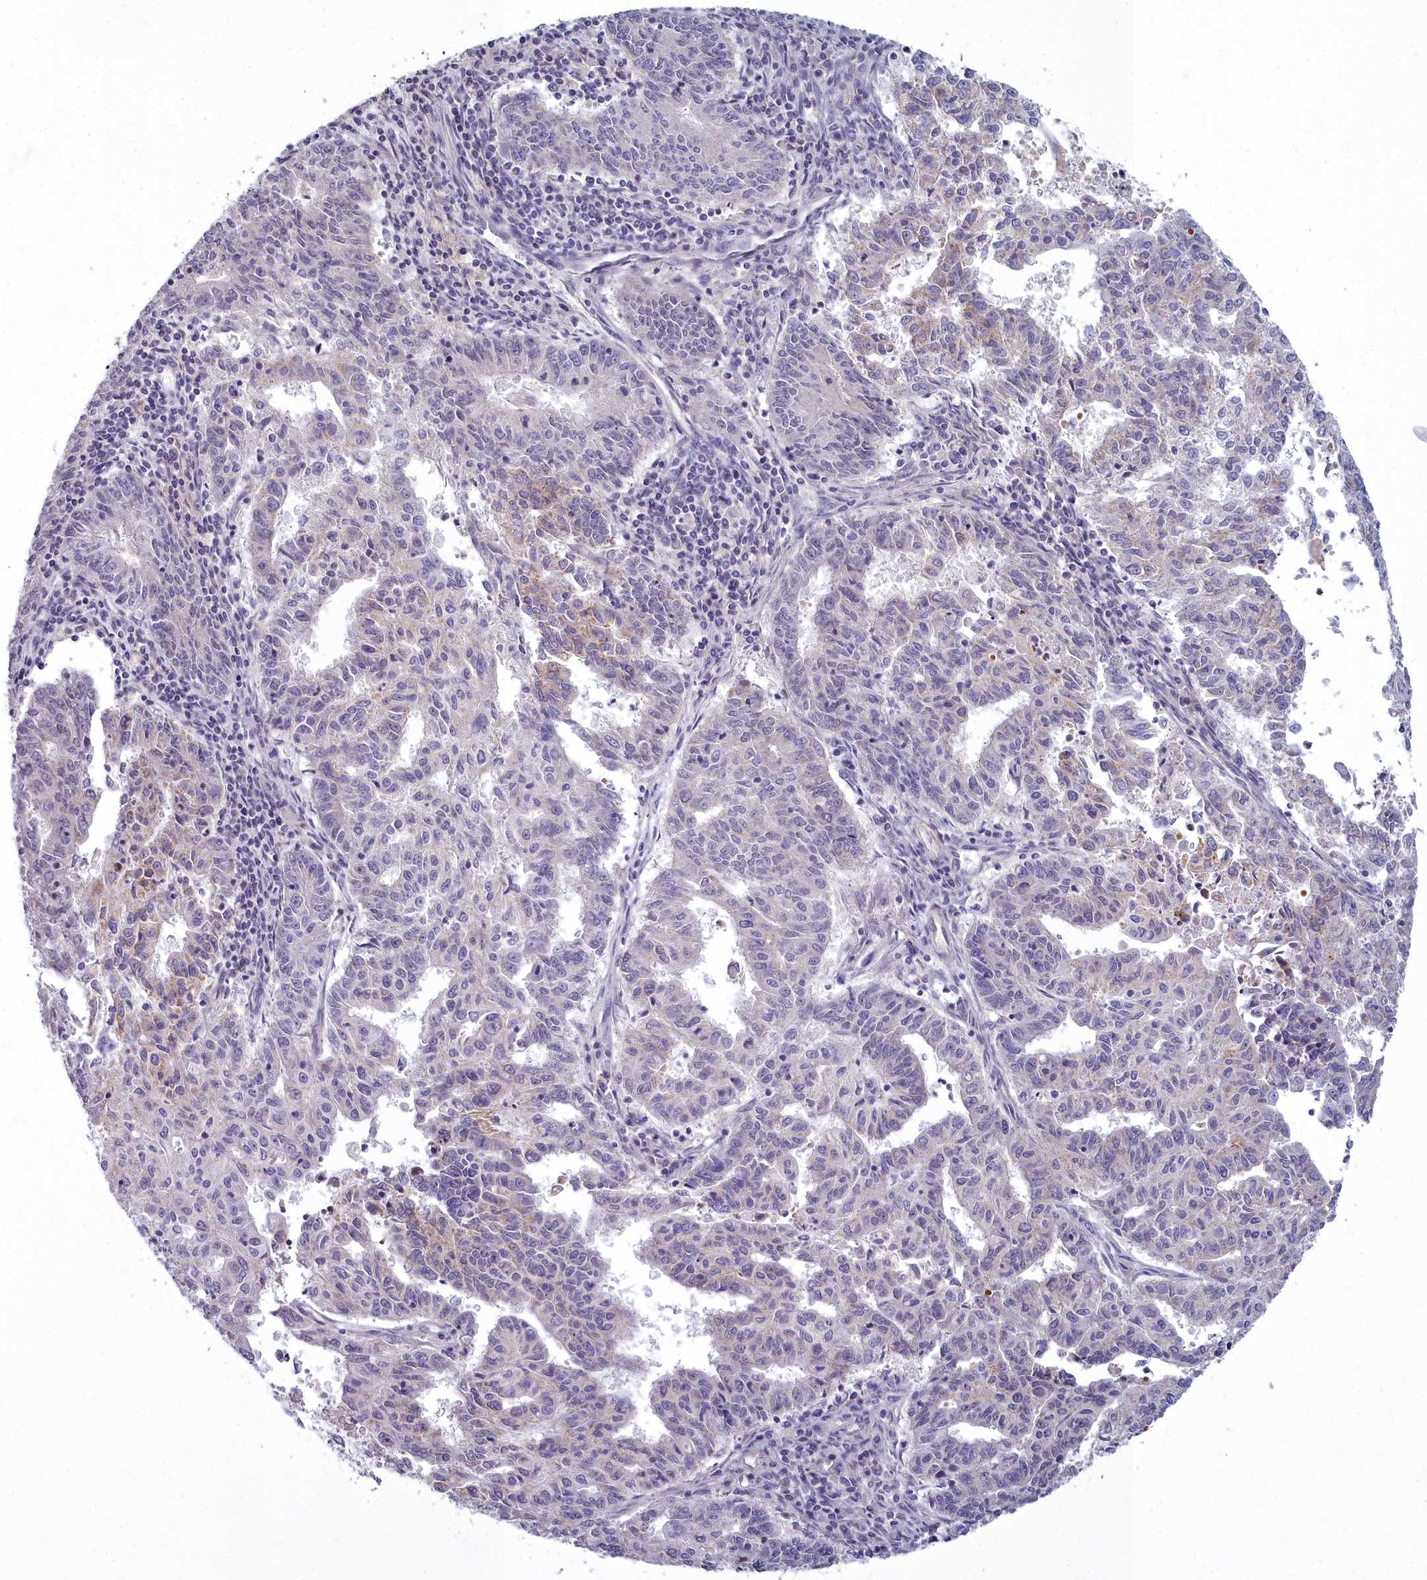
{"staining": {"intensity": "negative", "quantity": "none", "location": "none"}, "tissue": "endometrial cancer", "cell_type": "Tumor cells", "image_type": "cancer", "snomed": [{"axis": "morphology", "description": "Adenocarcinoma, NOS"}, {"axis": "topography", "description": "Endometrium"}], "caption": "An IHC photomicrograph of endometrial adenocarcinoma is shown. There is no staining in tumor cells of endometrial adenocarcinoma.", "gene": "ARL15", "patient": {"sex": "female", "age": 59}}